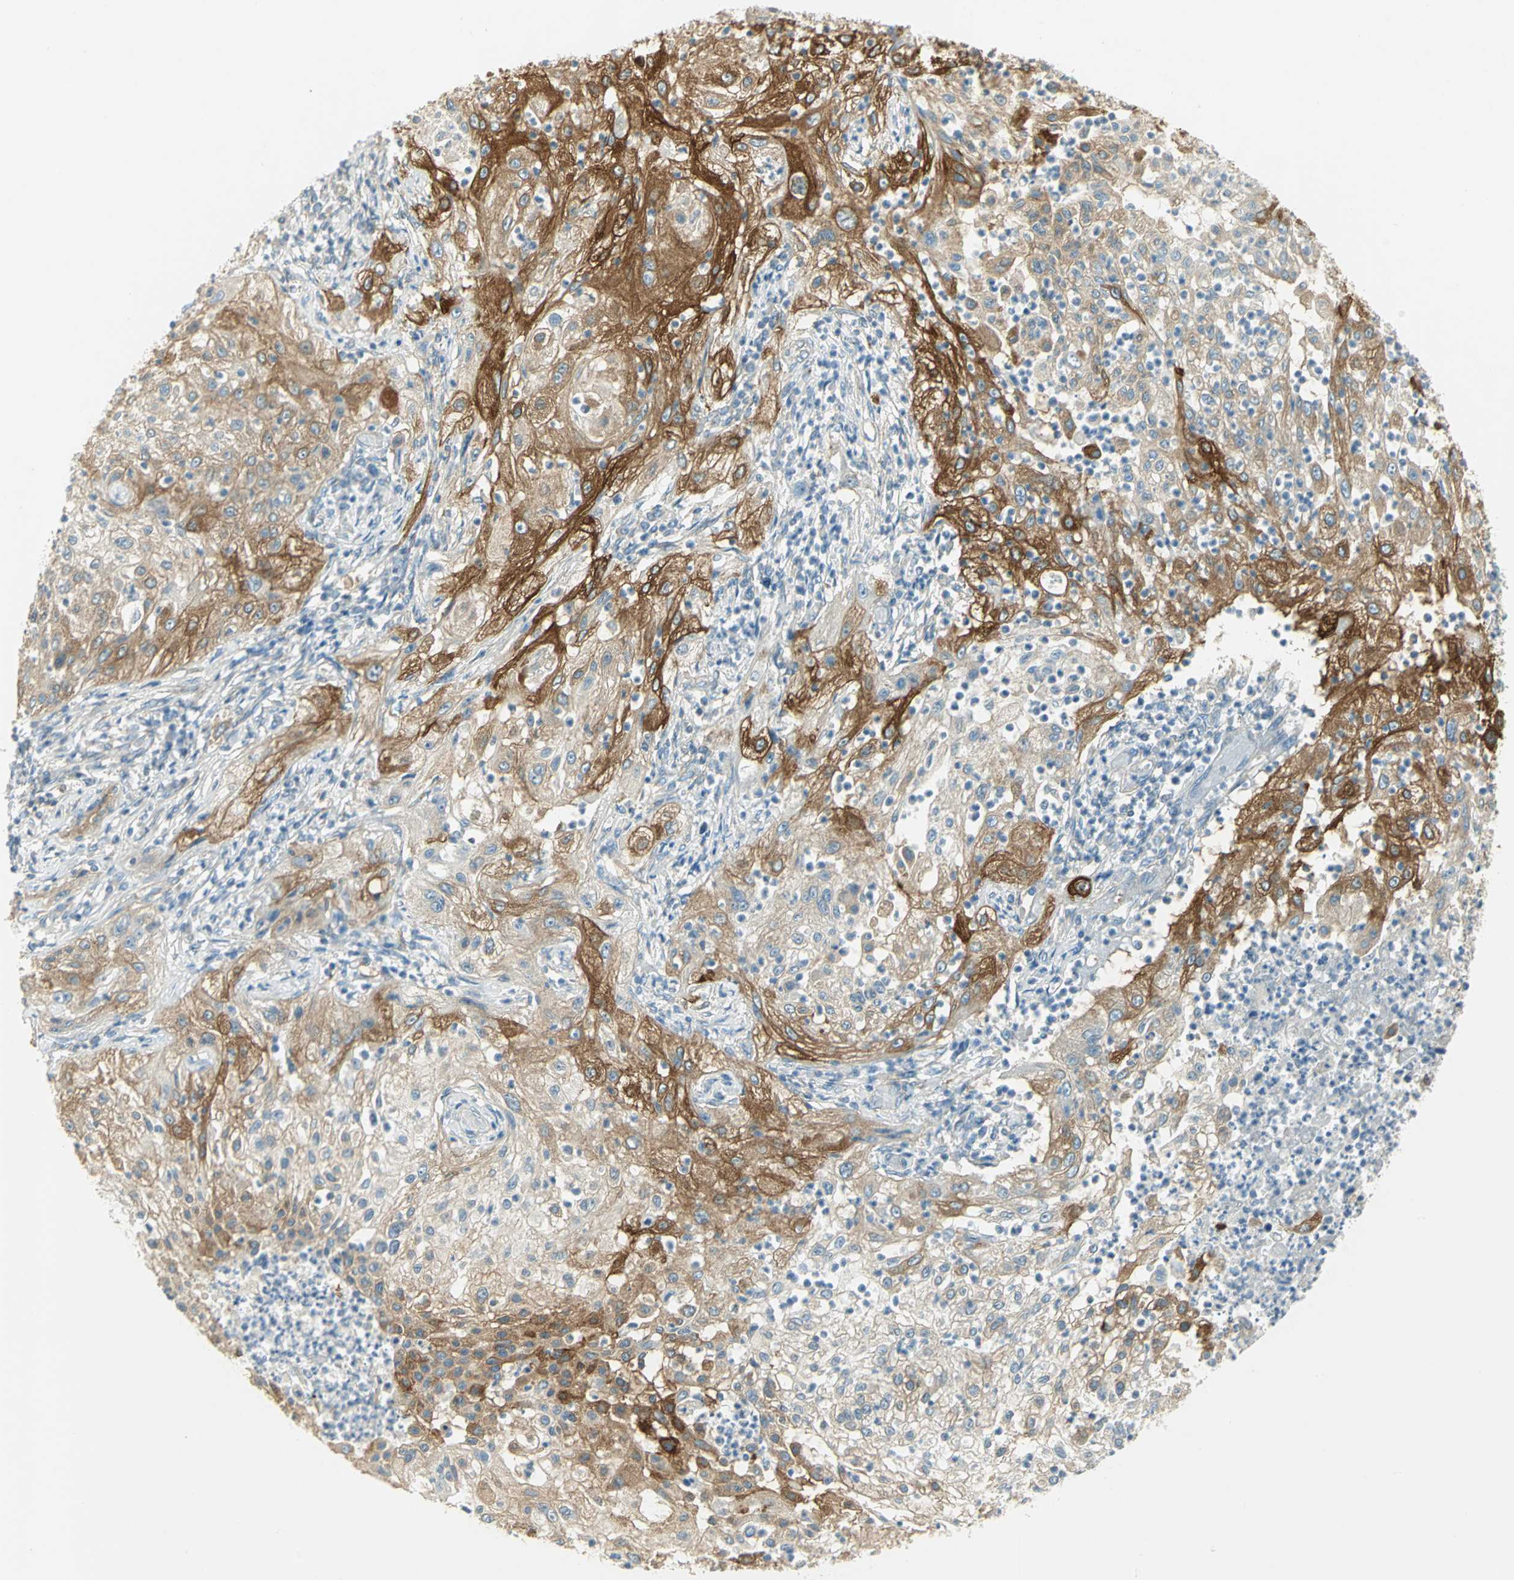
{"staining": {"intensity": "strong", "quantity": ">75%", "location": "cytoplasmic/membranous"}, "tissue": "lung cancer", "cell_type": "Tumor cells", "image_type": "cancer", "snomed": [{"axis": "morphology", "description": "Inflammation, NOS"}, {"axis": "morphology", "description": "Squamous cell carcinoma, NOS"}, {"axis": "topography", "description": "Lymph node"}, {"axis": "topography", "description": "Soft tissue"}, {"axis": "topography", "description": "Lung"}], "caption": "Strong cytoplasmic/membranous expression is present in about >75% of tumor cells in lung cancer.", "gene": "TSC22D2", "patient": {"sex": "male", "age": 66}}